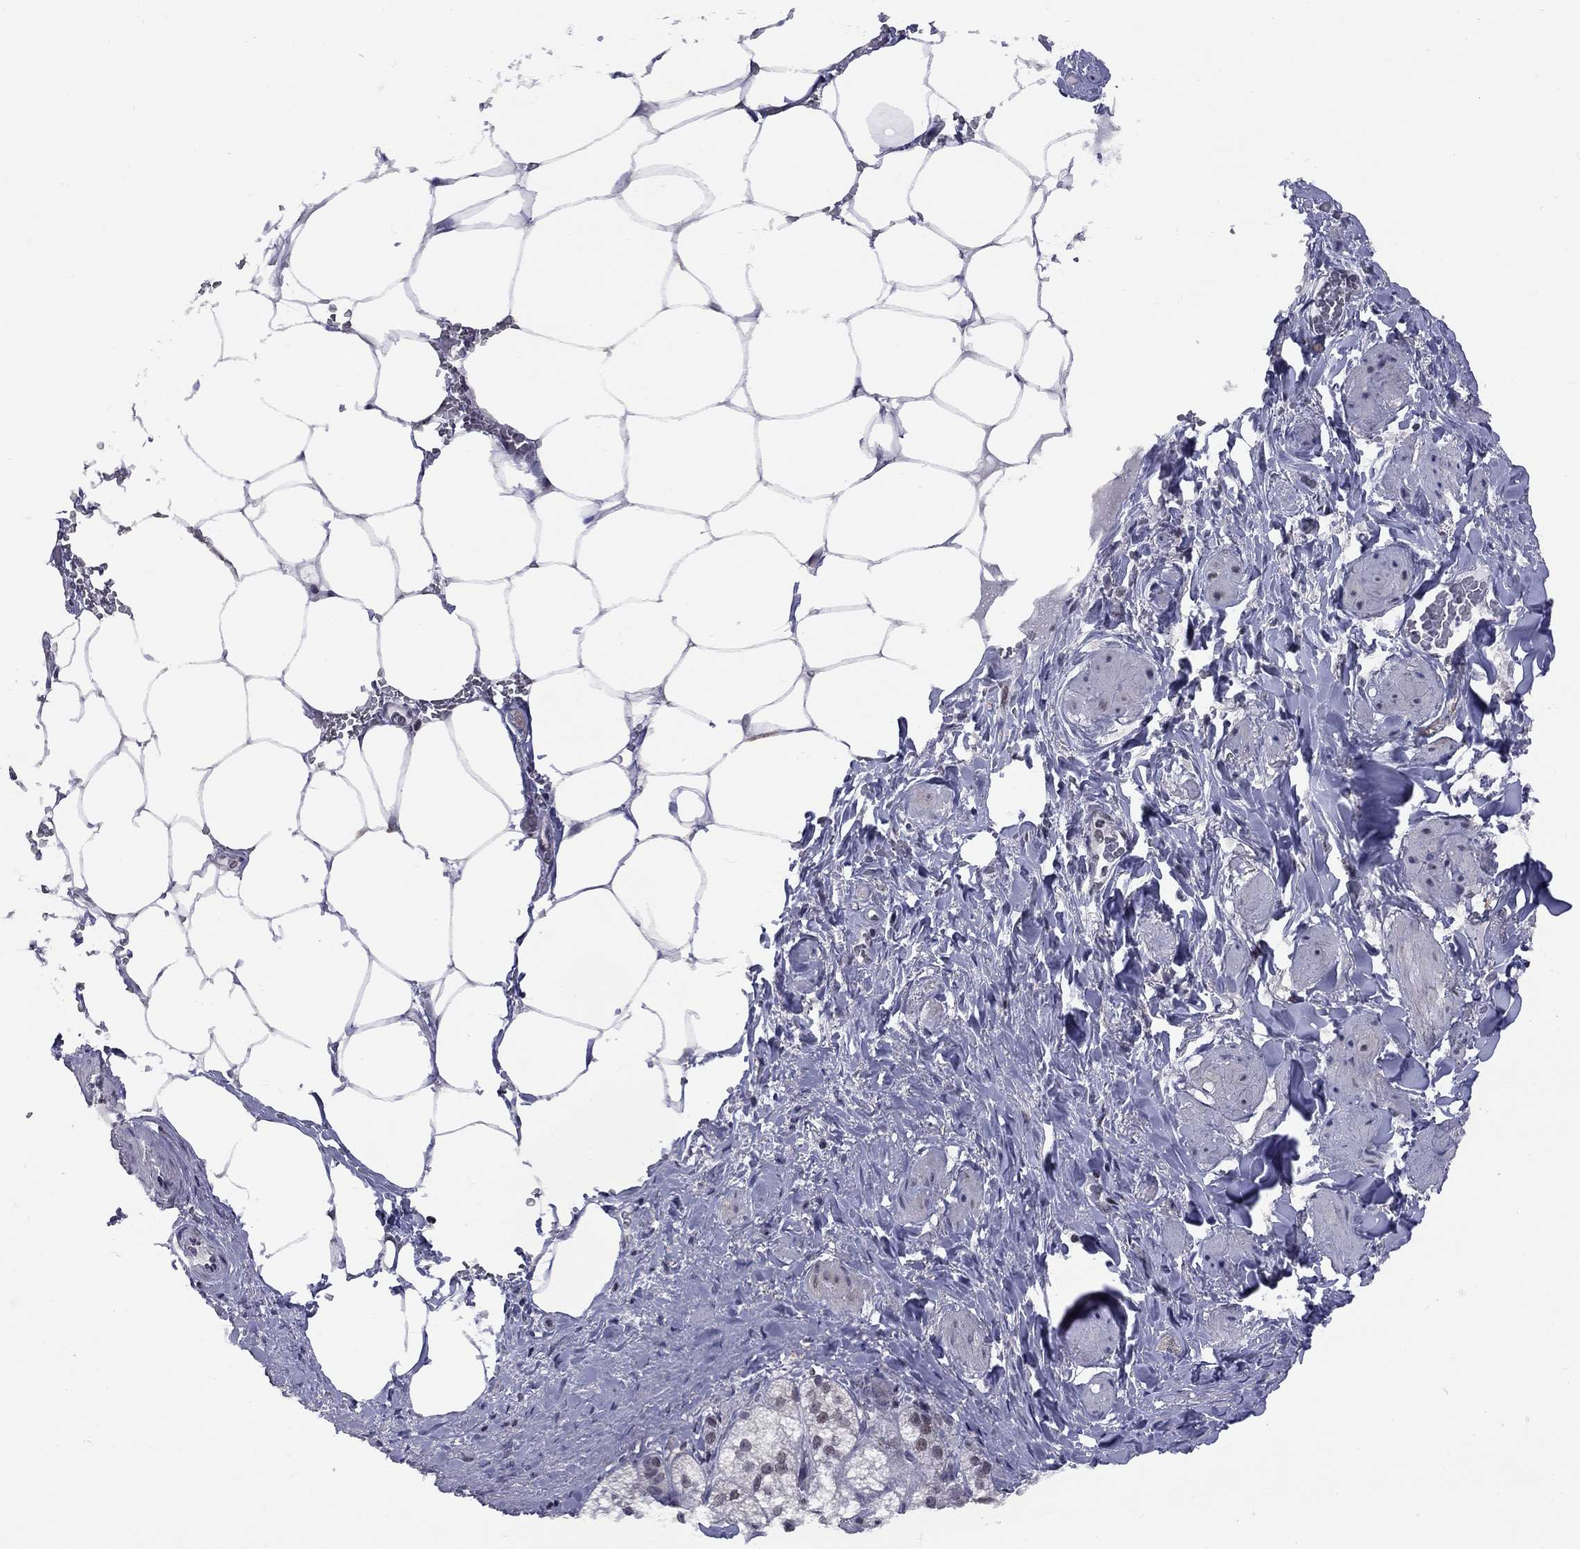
{"staining": {"intensity": "weak", "quantity": "<25%", "location": "nuclear"}, "tissue": "adrenal gland", "cell_type": "Glandular cells", "image_type": "normal", "snomed": [{"axis": "morphology", "description": "Normal tissue, NOS"}, {"axis": "topography", "description": "Adrenal gland"}], "caption": "High power microscopy histopathology image of an immunohistochemistry (IHC) histopathology image of unremarkable adrenal gland, revealing no significant expression in glandular cells. (Stains: DAB IHC with hematoxylin counter stain, Microscopy: brightfield microscopy at high magnification).", "gene": "TAF9", "patient": {"sex": "female", "age": 60}}